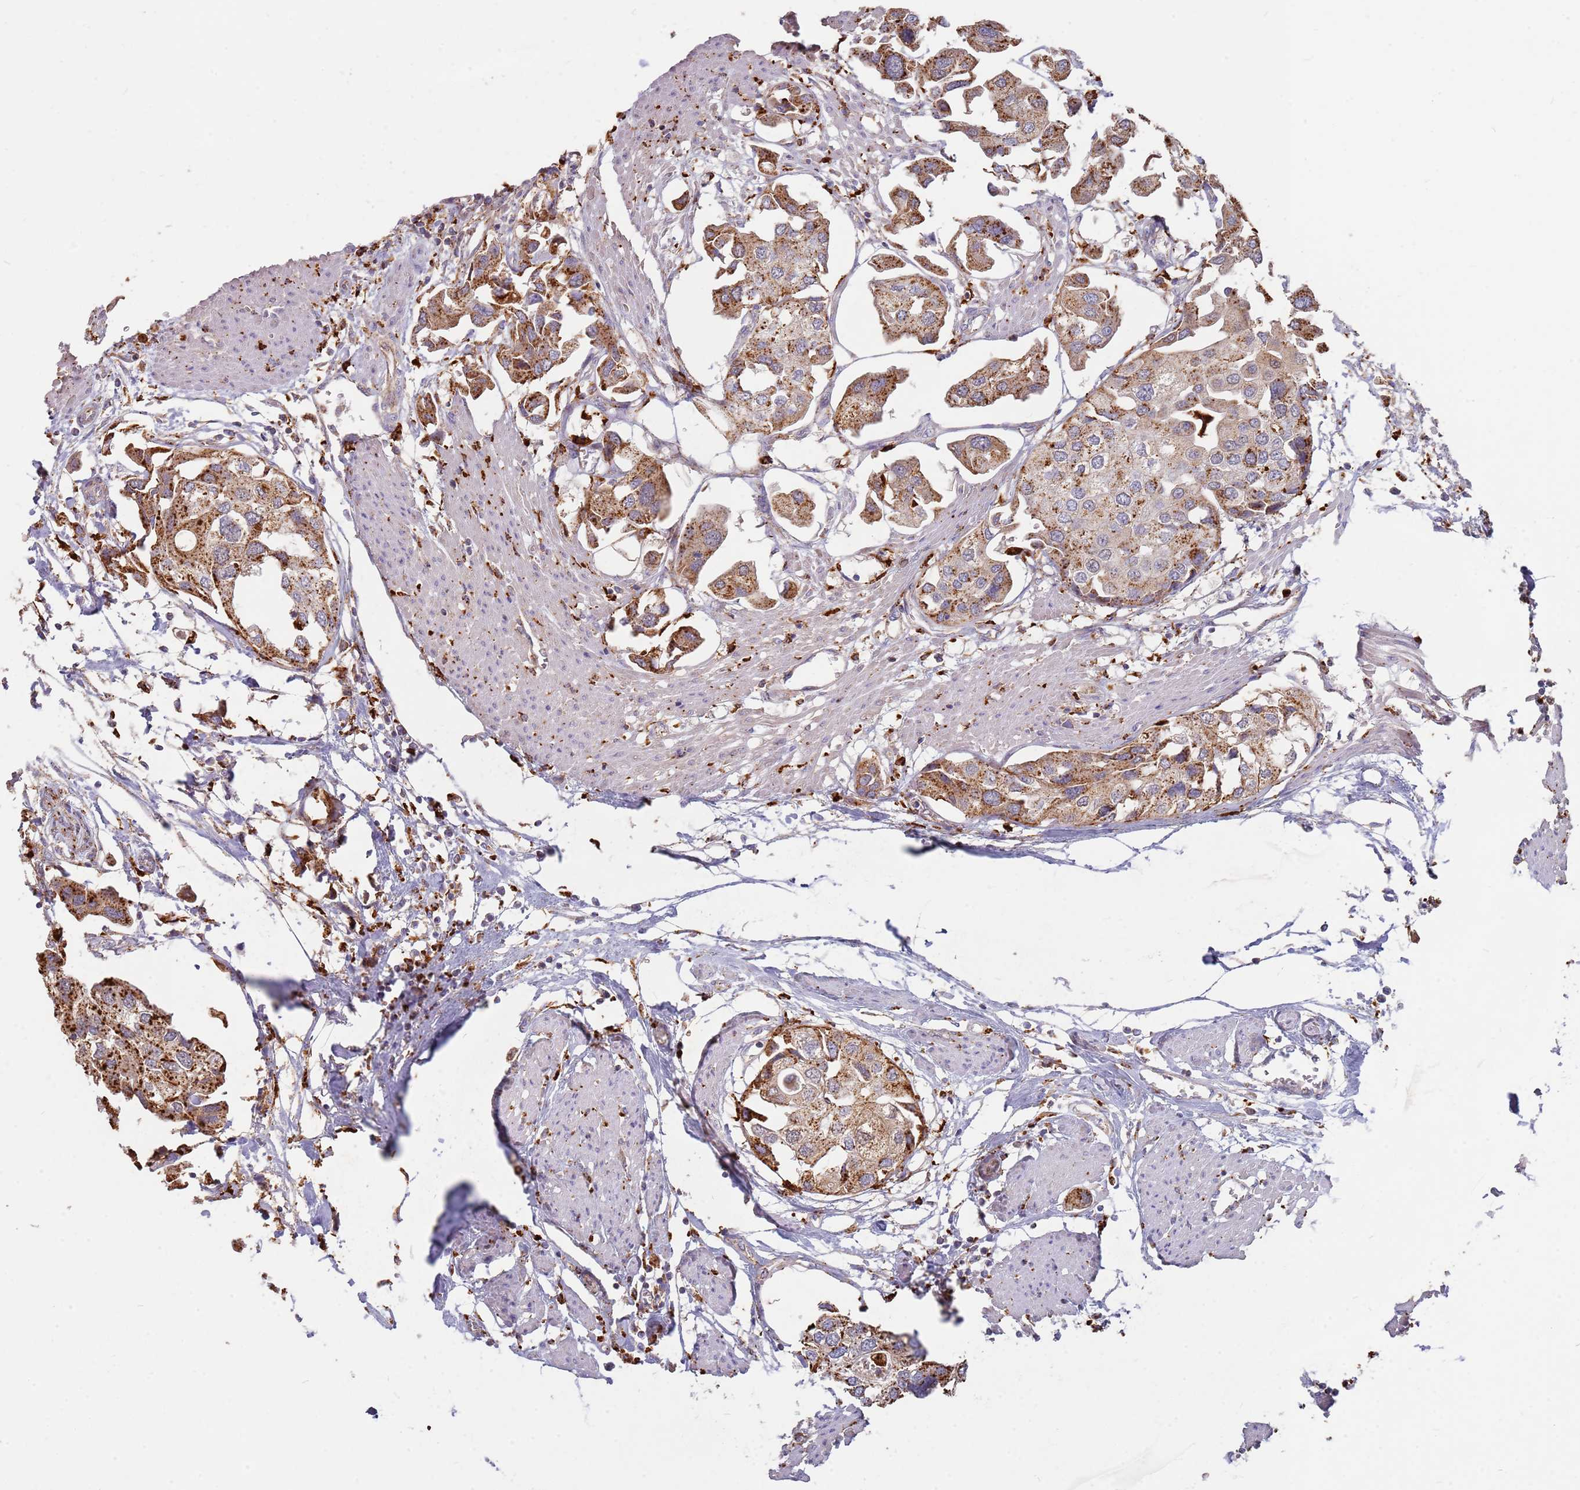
{"staining": {"intensity": "moderate", "quantity": ">75%", "location": "cytoplasmic/membranous"}, "tissue": "urothelial cancer", "cell_type": "Tumor cells", "image_type": "cancer", "snomed": [{"axis": "morphology", "description": "Urothelial carcinoma, High grade"}, {"axis": "topography", "description": "Urinary bladder"}], "caption": "Immunohistochemical staining of urothelial carcinoma (high-grade) demonstrates moderate cytoplasmic/membranous protein expression in approximately >75% of tumor cells.", "gene": "TMEM229B", "patient": {"sex": "male", "age": 64}}